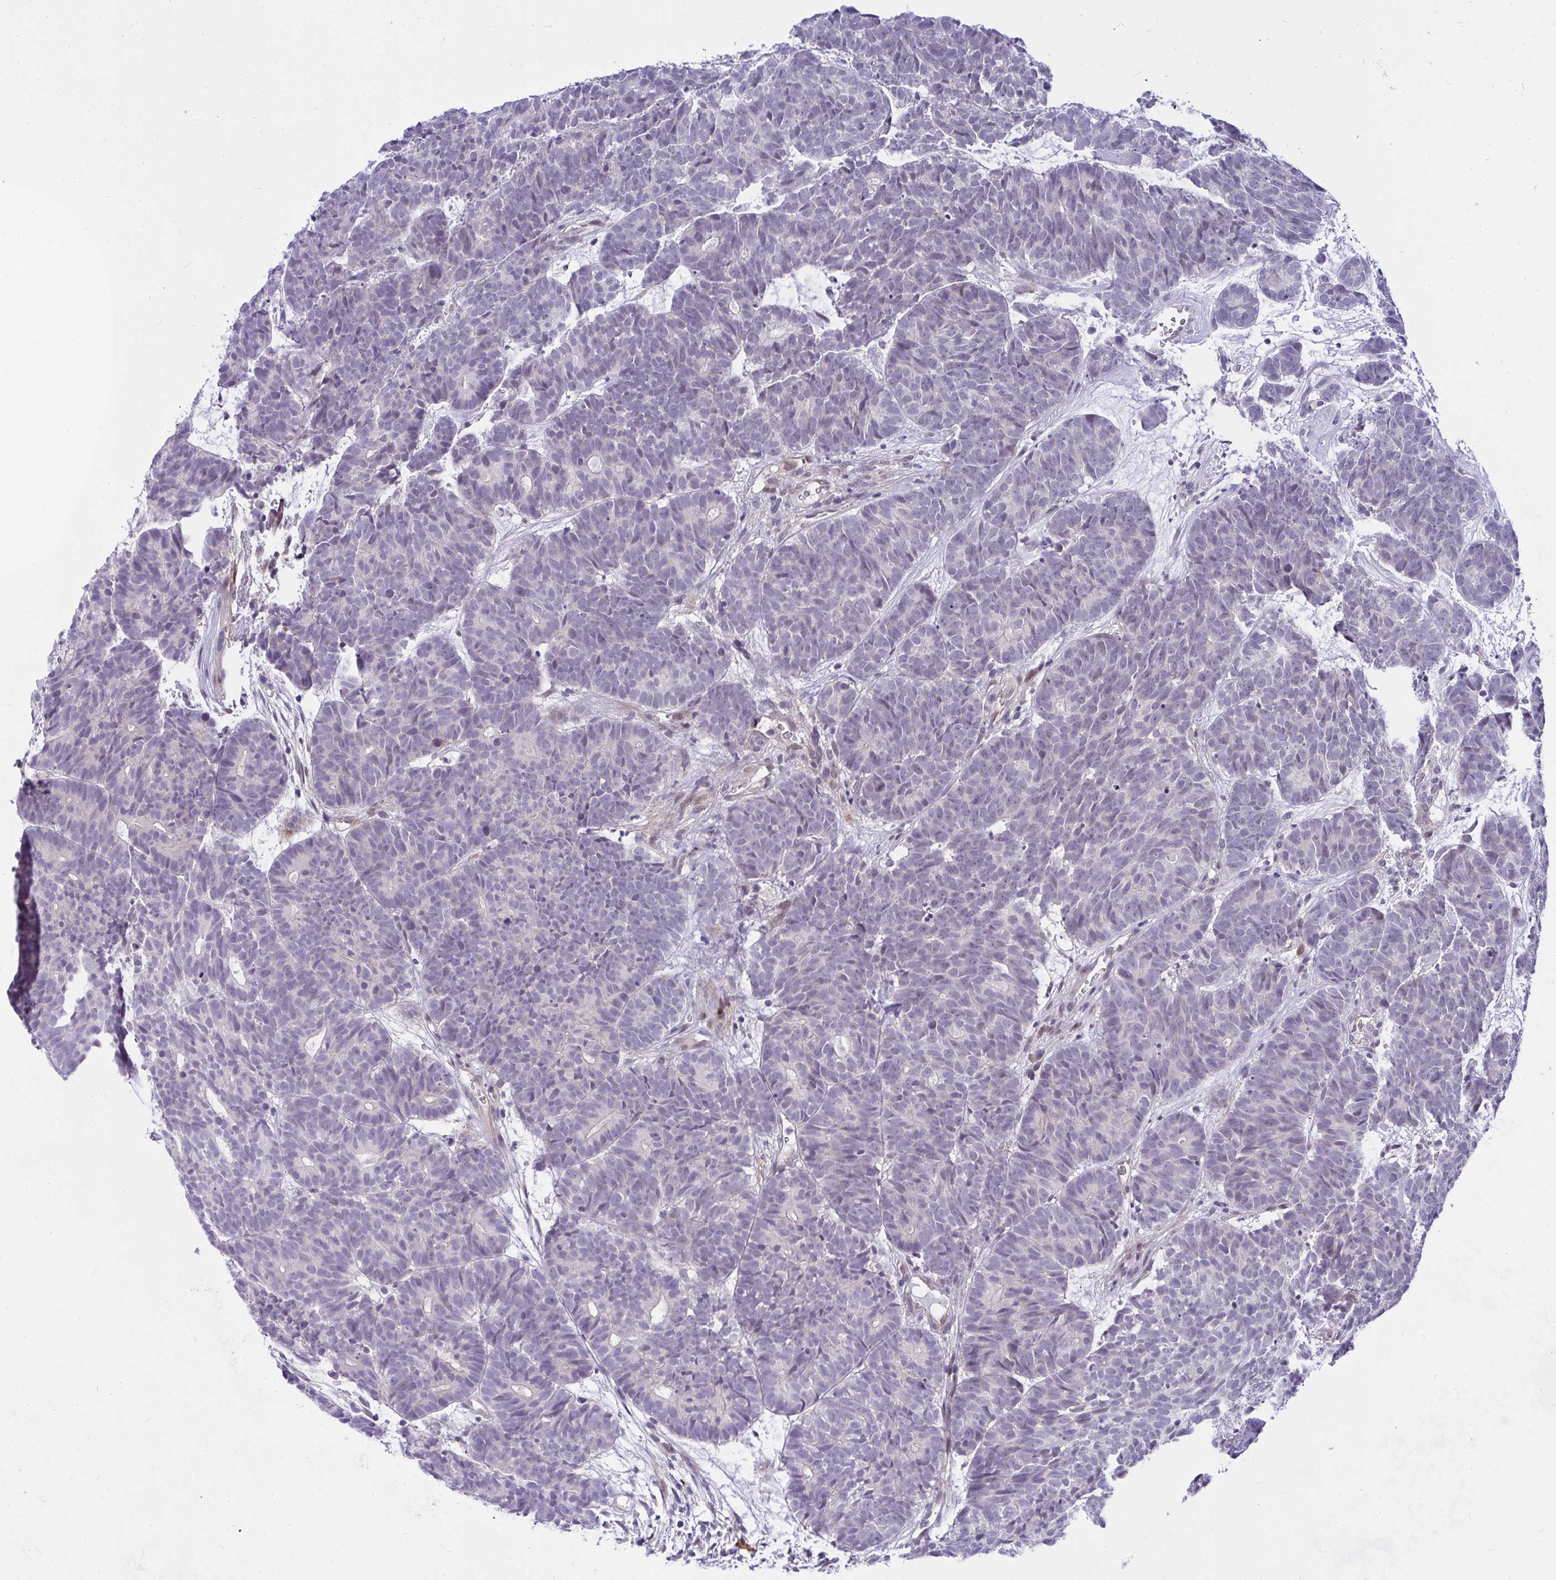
{"staining": {"intensity": "negative", "quantity": "none", "location": "none"}, "tissue": "head and neck cancer", "cell_type": "Tumor cells", "image_type": "cancer", "snomed": [{"axis": "morphology", "description": "Adenocarcinoma, NOS"}, {"axis": "topography", "description": "Head-Neck"}], "caption": "The immunohistochemistry (IHC) image has no significant expression in tumor cells of head and neck cancer tissue. (DAB IHC with hematoxylin counter stain).", "gene": "NFXL1", "patient": {"sex": "female", "age": 81}}